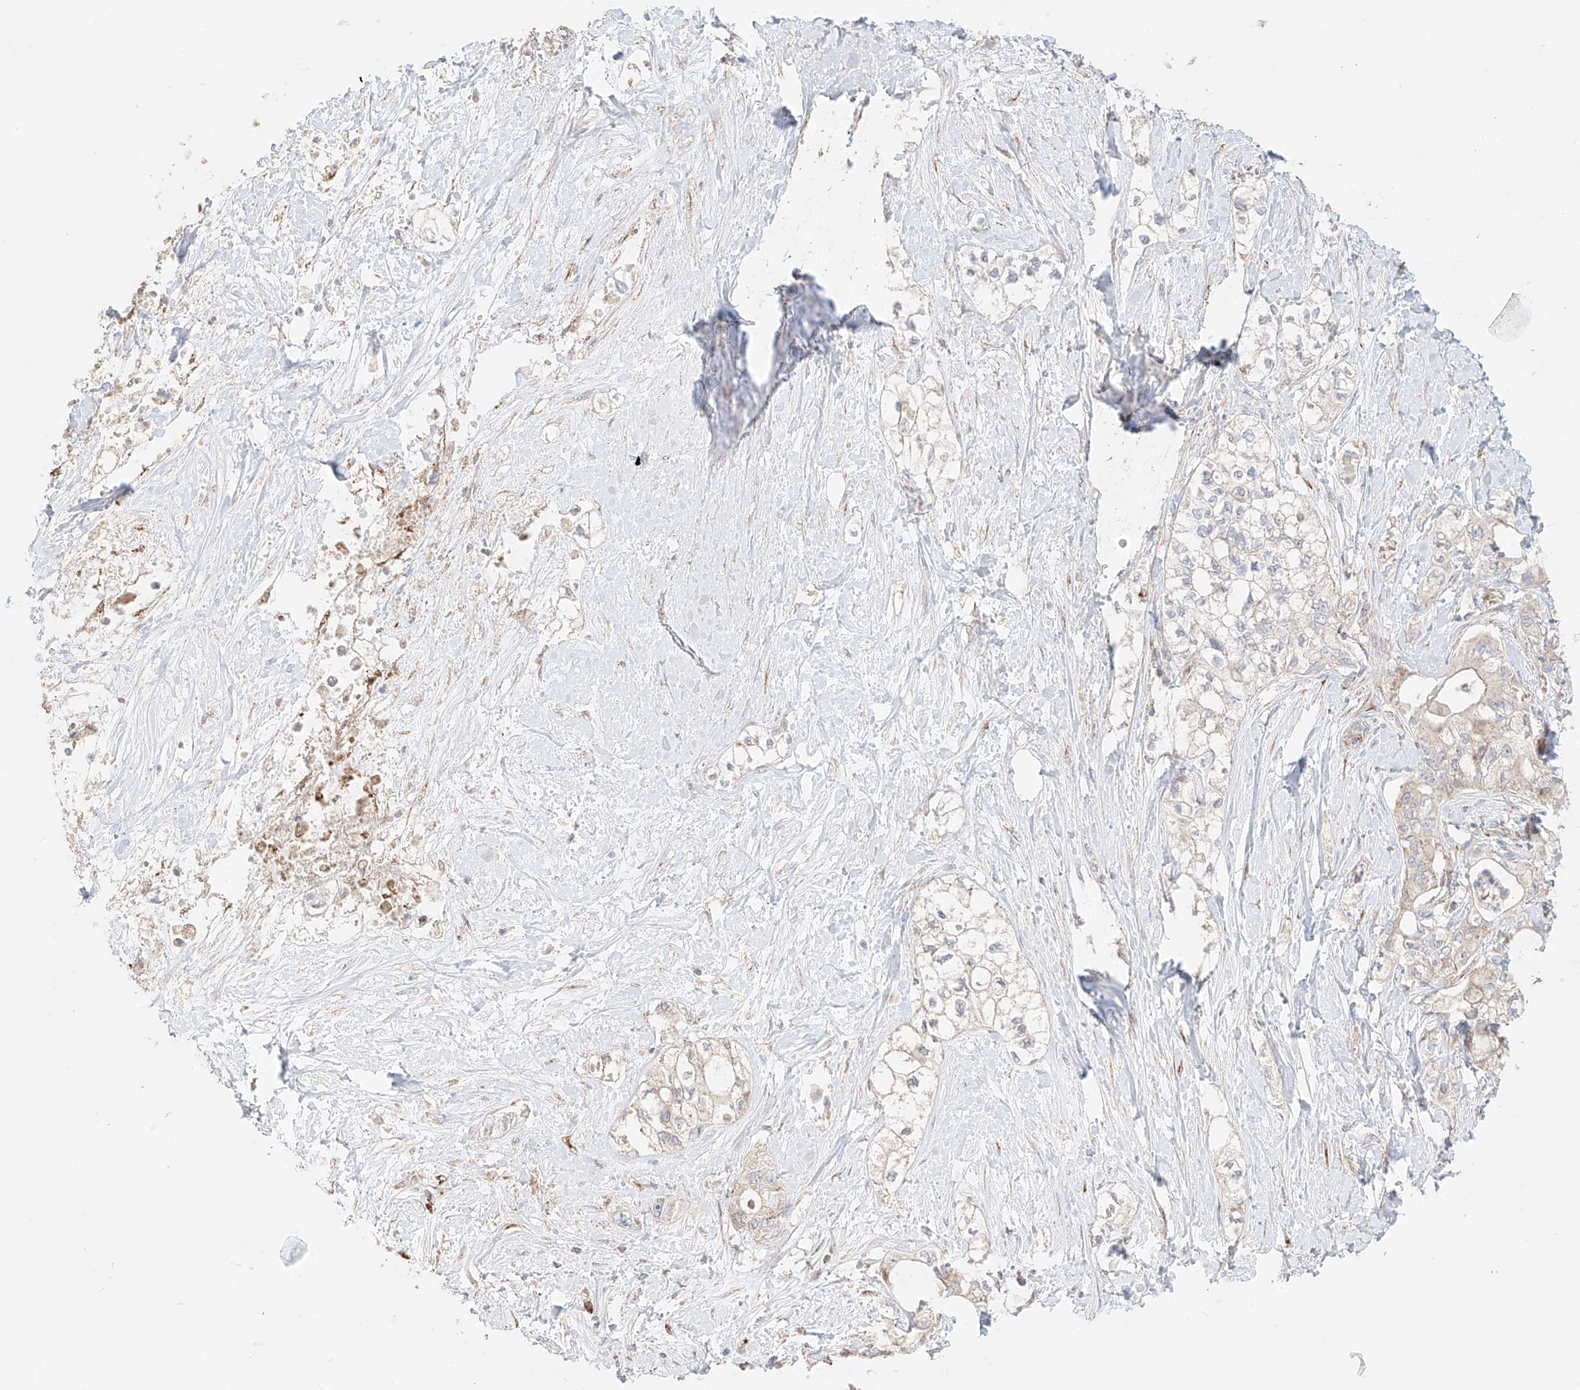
{"staining": {"intensity": "weak", "quantity": "<25%", "location": "cytoplasmic/membranous"}, "tissue": "pancreatic cancer", "cell_type": "Tumor cells", "image_type": "cancer", "snomed": [{"axis": "morphology", "description": "Adenocarcinoma, NOS"}, {"axis": "topography", "description": "Pancreas"}], "caption": "Tumor cells show no significant staining in pancreatic cancer (adenocarcinoma).", "gene": "COLGALT2", "patient": {"sex": "male", "age": 70}}